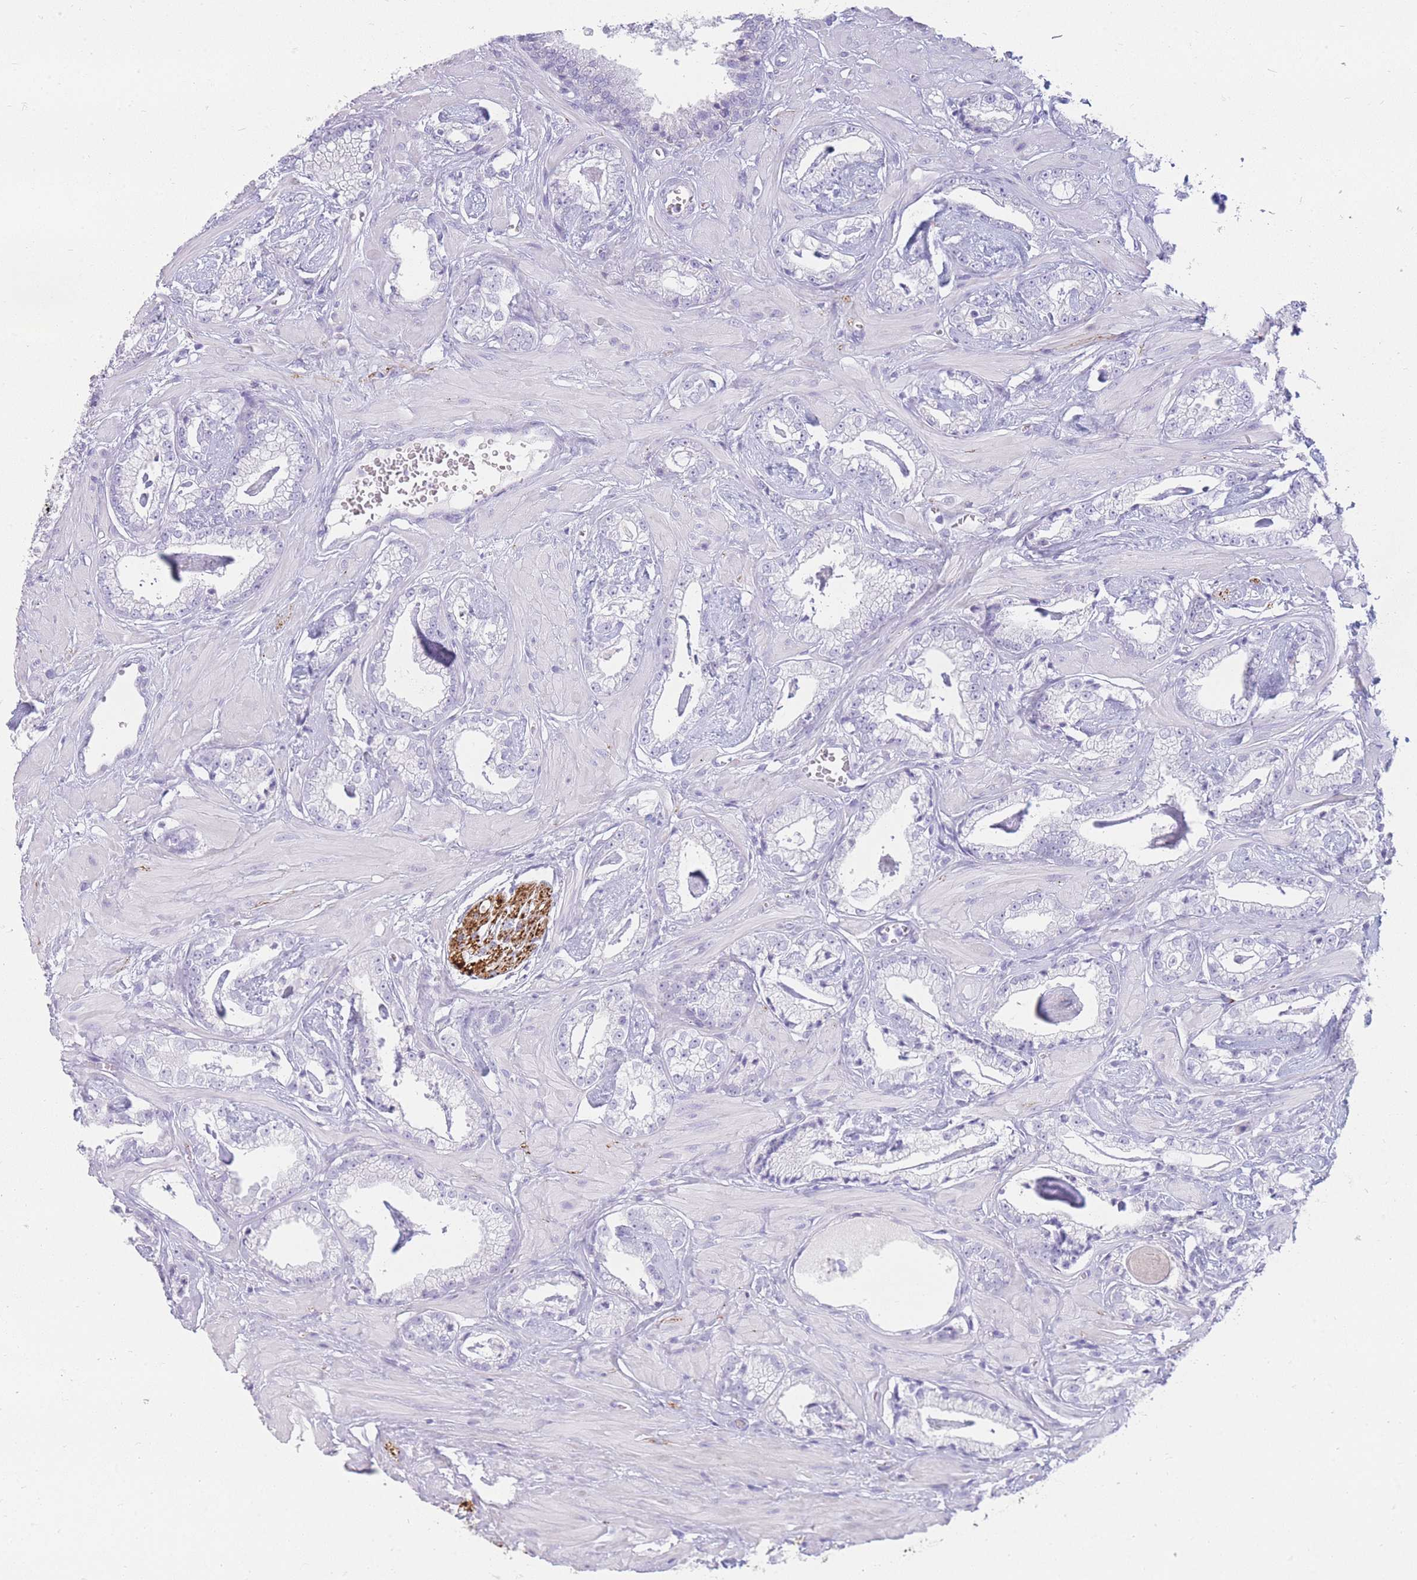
{"staining": {"intensity": "negative", "quantity": "none", "location": "none"}, "tissue": "prostate cancer", "cell_type": "Tumor cells", "image_type": "cancer", "snomed": [{"axis": "morphology", "description": "Adenocarcinoma, Low grade"}, {"axis": "topography", "description": "Prostate"}], "caption": "An IHC photomicrograph of prostate adenocarcinoma (low-grade) is shown. There is no staining in tumor cells of prostate adenocarcinoma (low-grade).", "gene": "UPK1A", "patient": {"sex": "male", "age": 60}}